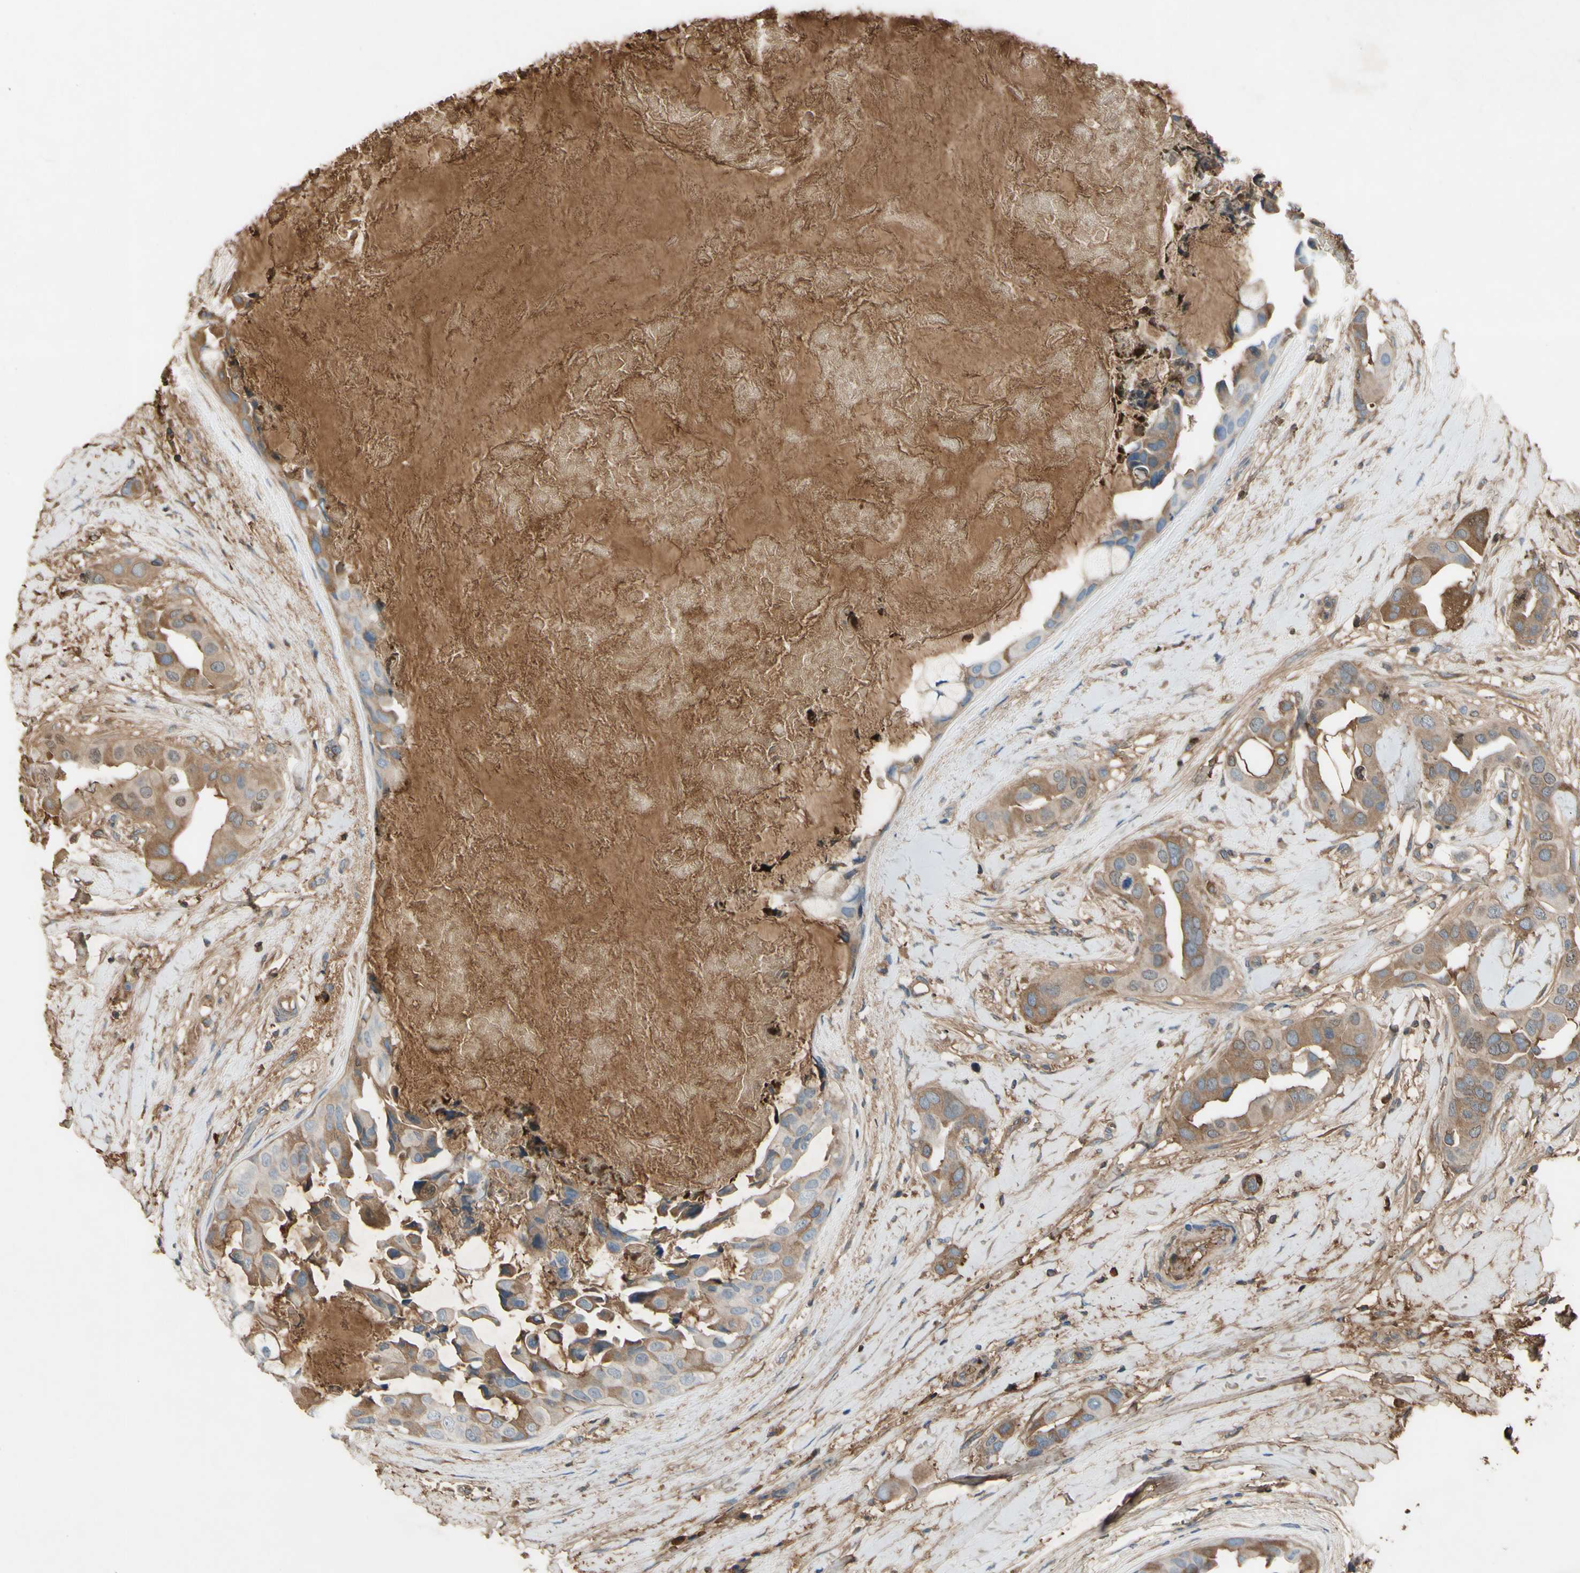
{"staining": {"intensity": "moderate", "quantity": ">75%", "location": "cytoplasmic/membranous"}, "tissue": "breast cancer", "cell_type": "Tumor cells", "image_type": "cancer", "snomed": [{"axis": "morphology", "description": "Duct carcinoma"}, {"axis": "topography", "description": "Breast"}], "caption": "Immunohistochemistry (IHC) staining of breast cancer, which shows medium levels of moderate cytoplasmic/membranous expression in approximately >75% of tumor cells indicating moderate cytoplasmic/membranous protein expression. The staining was performed using DAB (brown) for protein detection and nuclei were counterstained in hematoxylin (blue).", "gene": "TIMP2", "patient": {"sex": "female", "age": 40}}